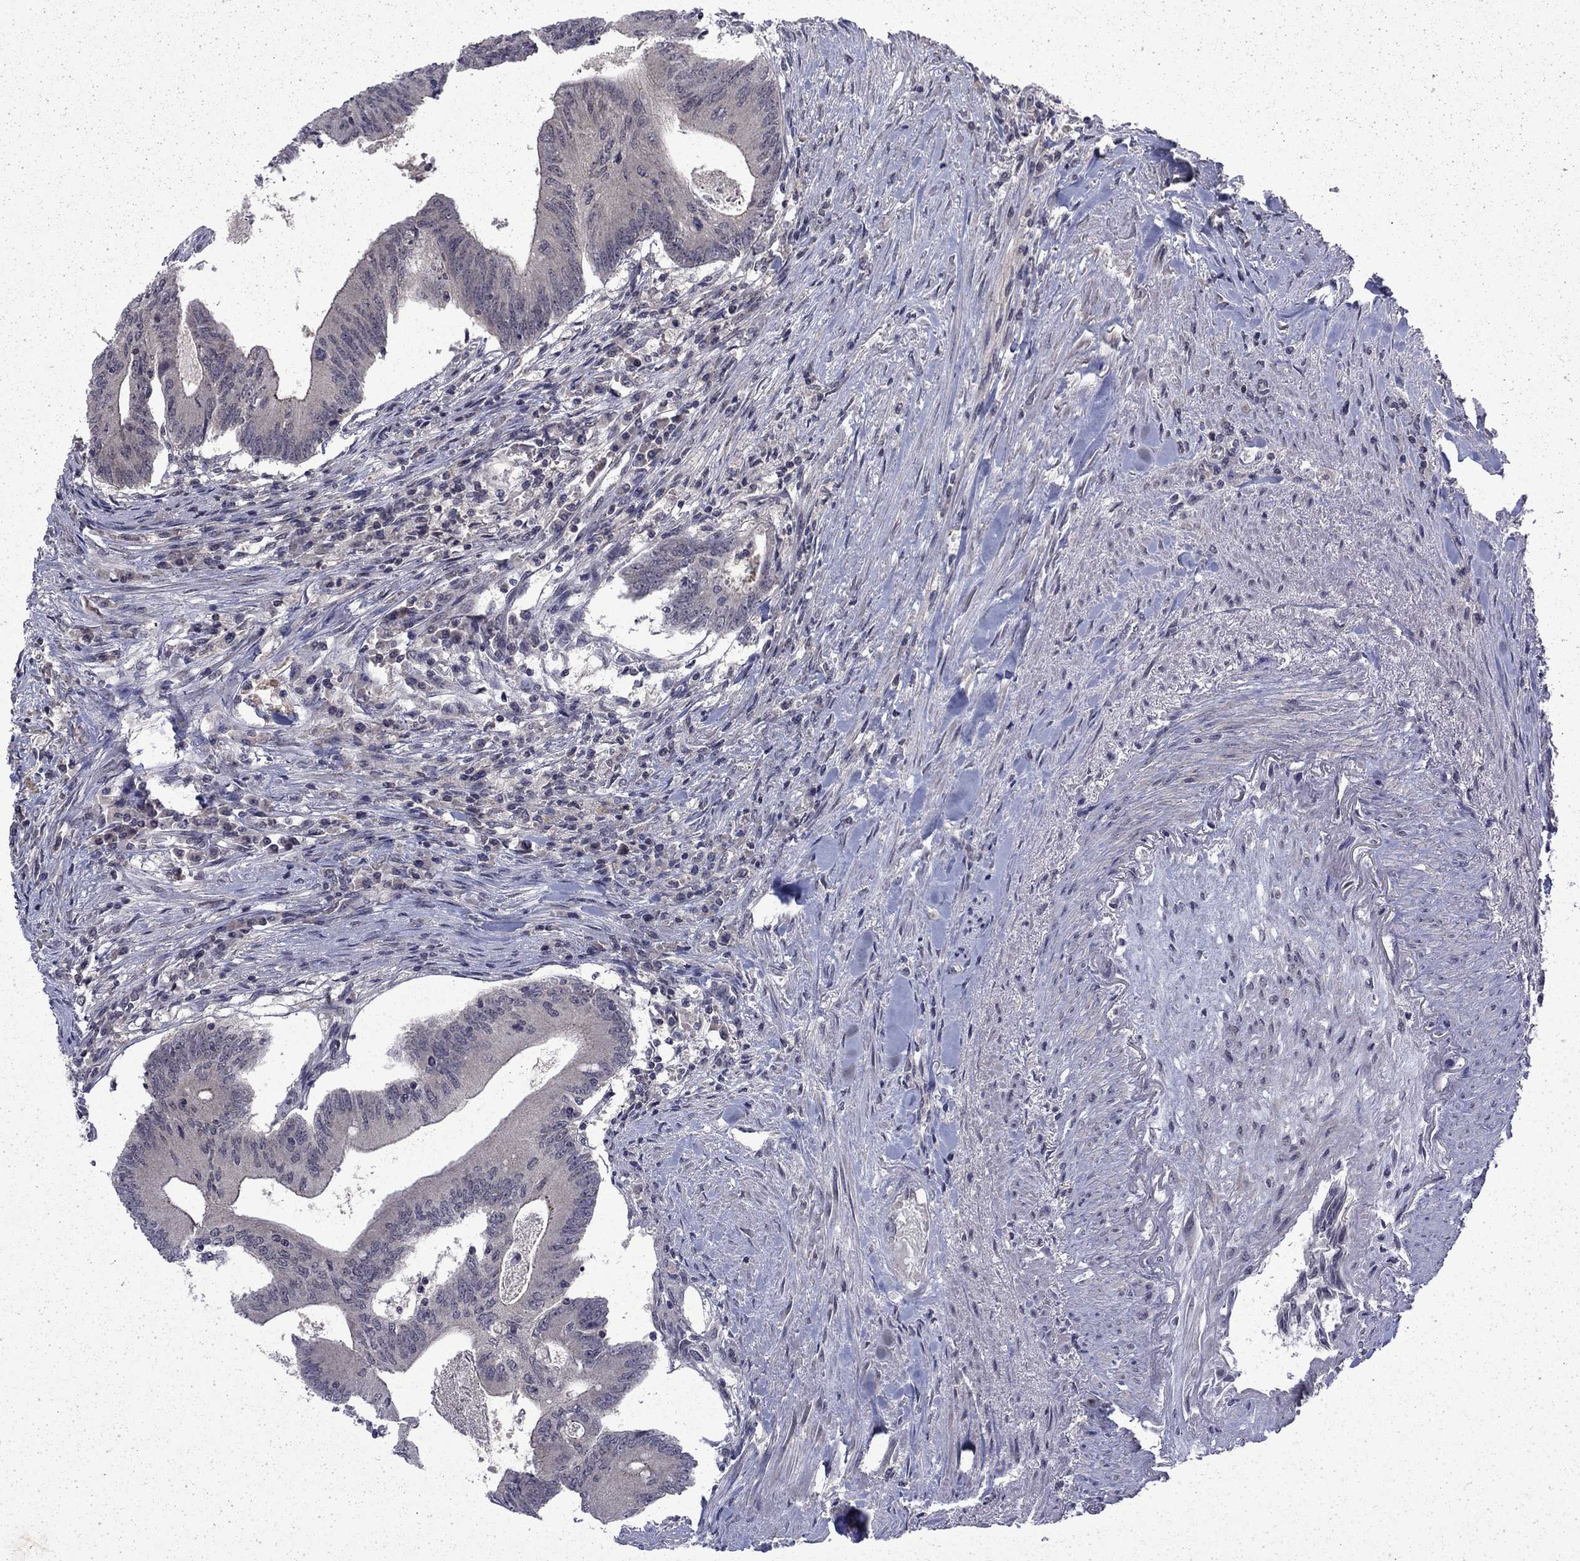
{"staining": {"intensity": "negative", "quantity": "none", "location": "none"}, "tissue": "colorectal cancer", "cell_type": "Tumor cells", "image_type": "cancer", "snomed": [{"axis": "morphology", "description": "Adenocarcinoma, NOS"}, {"axis": "topography", "description": "Colon"}], "caption": "Tumor cells show no significant protein expression in colorectal cancer (adenocarcinoma).", "gene": "CHAT", "patient": {"sex": "female", "age": 70}}